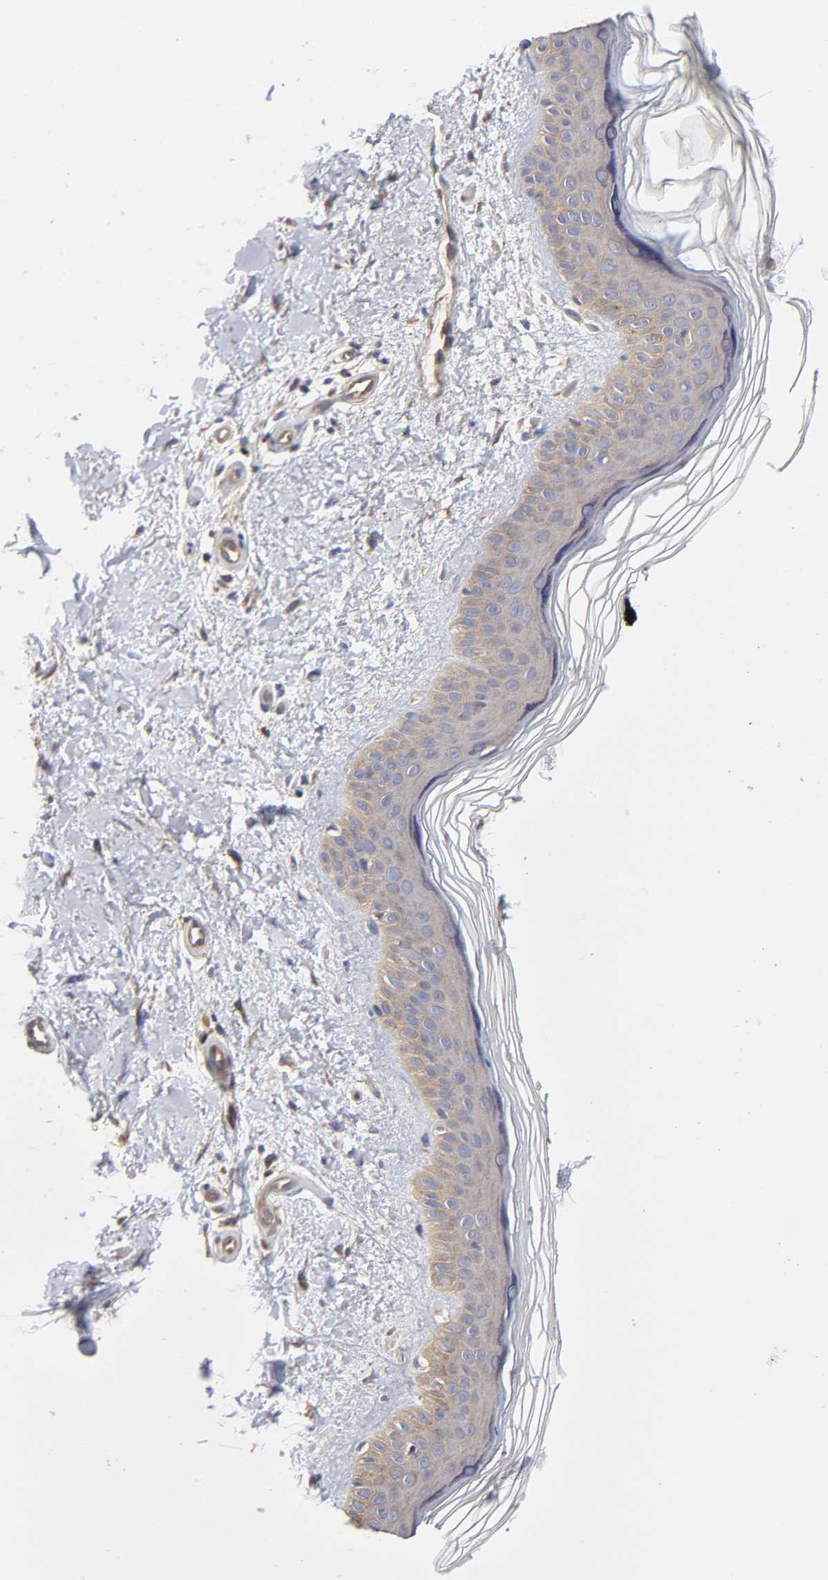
{"staining": {"intensity": "negative", "quantity": "none", "location": "none"}, "tissue": "skin", "cell_type": "Fibroblasts", "image_type": "normal", "snomed": [{"axis": "morphology", "description": "Normal tissue, NOS"}, {"axis": "topography", "description": "Skin"}], "caption": "Micrograph shows no protein staining in fibroblasts of normal skin.", "gene": "STRN3", "patient": {"sex": "female", "age": 19}}